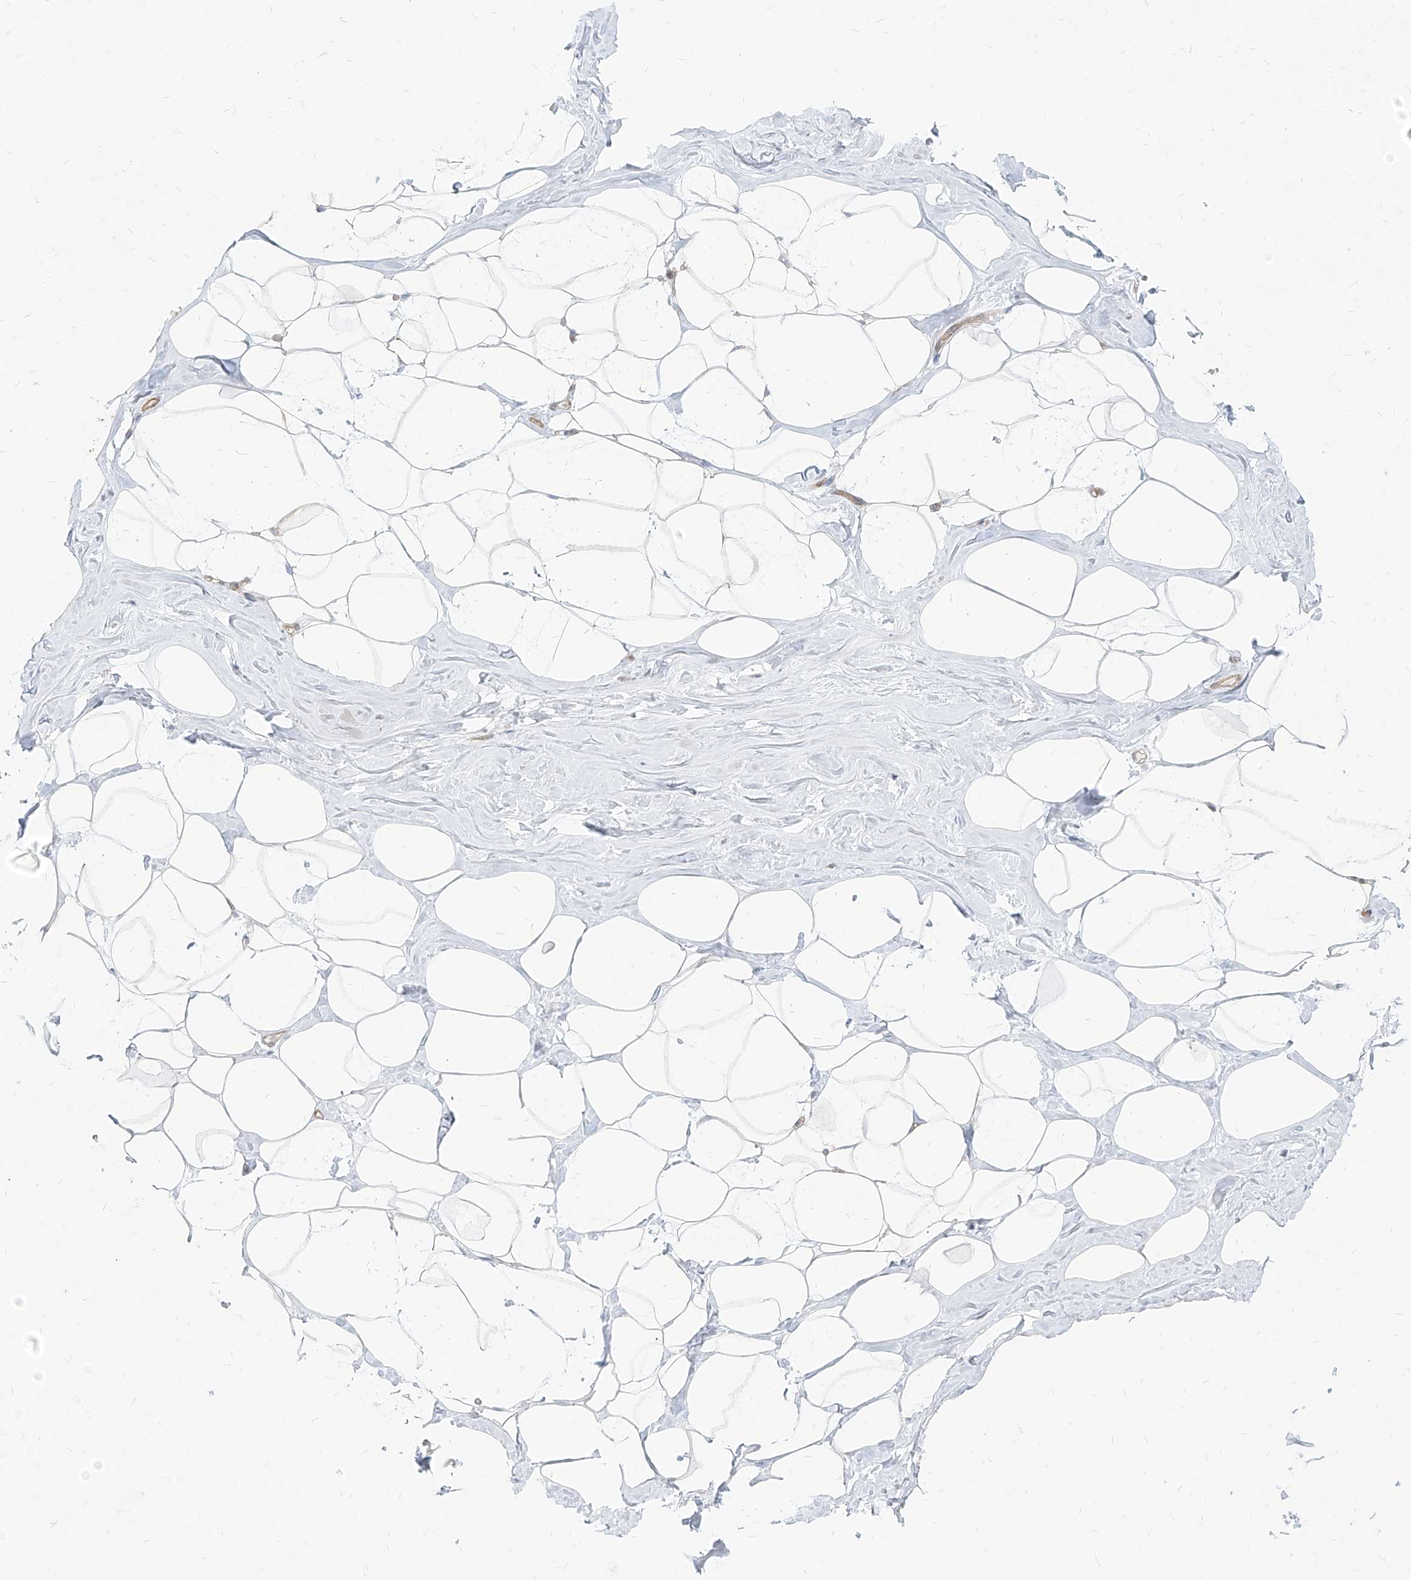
{"staining": {"intensity": "weak", "quantity": ">75%", "location": "cytoplasmic/membranous"}, "tissue": "adipose tissue", "cell_type": "Adipocytes", "image_type": "normal", "snomed": [{"axis": "morphology", "description": "Normal tissue, NOS"}, {"axis": "morphology", "description": "Fibrosis, NOS"}, {"axis": "topography", "description": "Breast"}, {"axis": "topography", "description": "Adipose tissue"}], "caption": "Protein positivity by immunohistochemistry demonstrates weak cytoplasmic/membranous staining in about >75% of adipocytes in normal adipose tissue.", "gene": "ITPKB", "patient": {"sex": "female", "age": 39}}